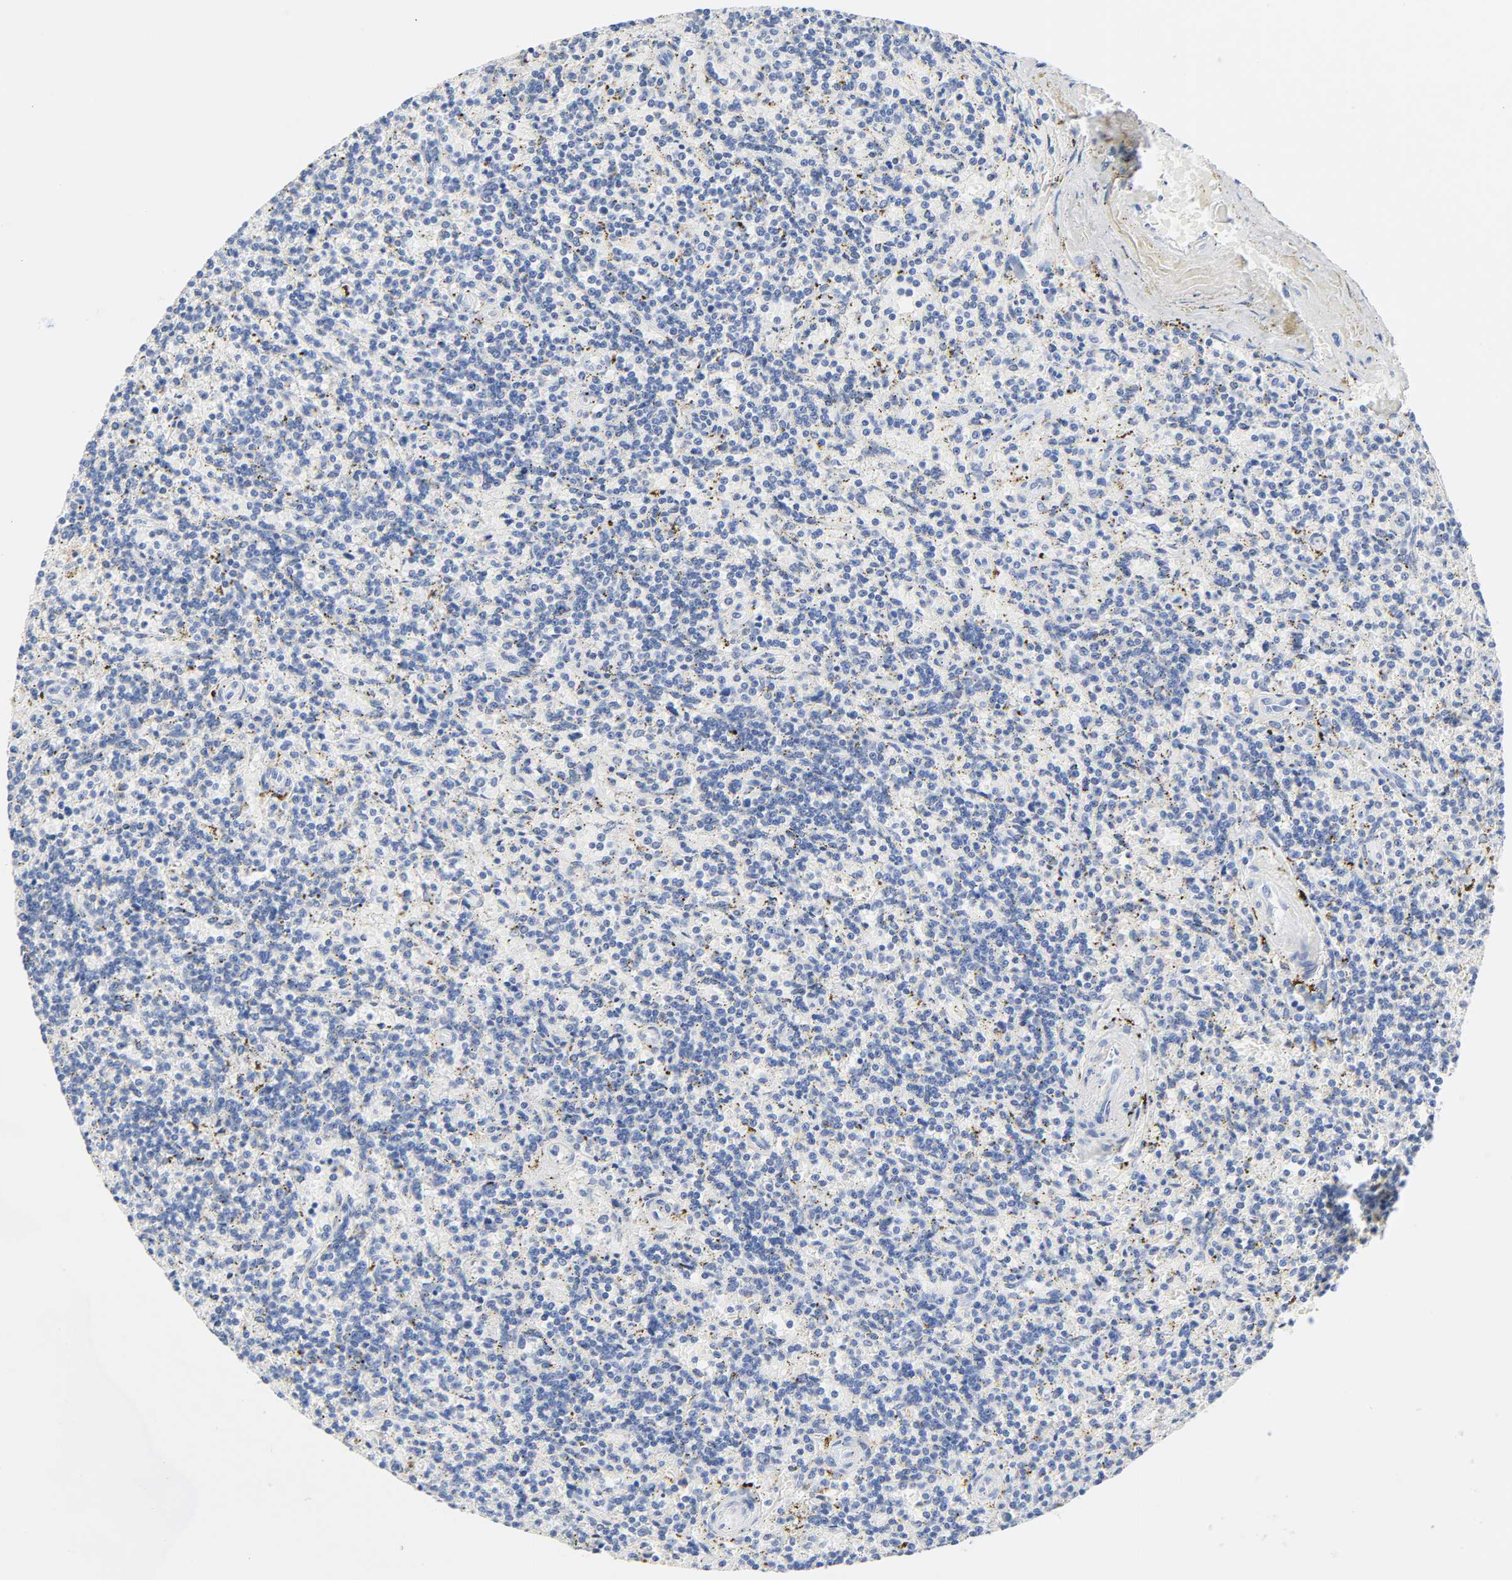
{"staining": {"intensity": "negative", "quantity": "none", "location": "none"}, "tissue": "lymphoma", "cell_type": "Tumor cells", "image_type": "cancer", "snomed": [{"axis": "morphology", "description": "Malignant lymphoma, non-Hodgkin's type, Low grade"}, {"axis": "topography", "description": "Spleen"}], "caption": "High power microscopy histopathology image of an IHC photomicrograph of lymphoma, revealing no significant positivity in tumor cells. The staining was performed using DAB (3,3'-diaminobenzidine) to visualize the protein expression in brown, while the nuclei were stained in blue with hematoxylin (Magnification: 20x).", "gene": "PLP1", "patient": {"sex": "male", "age": 73}}